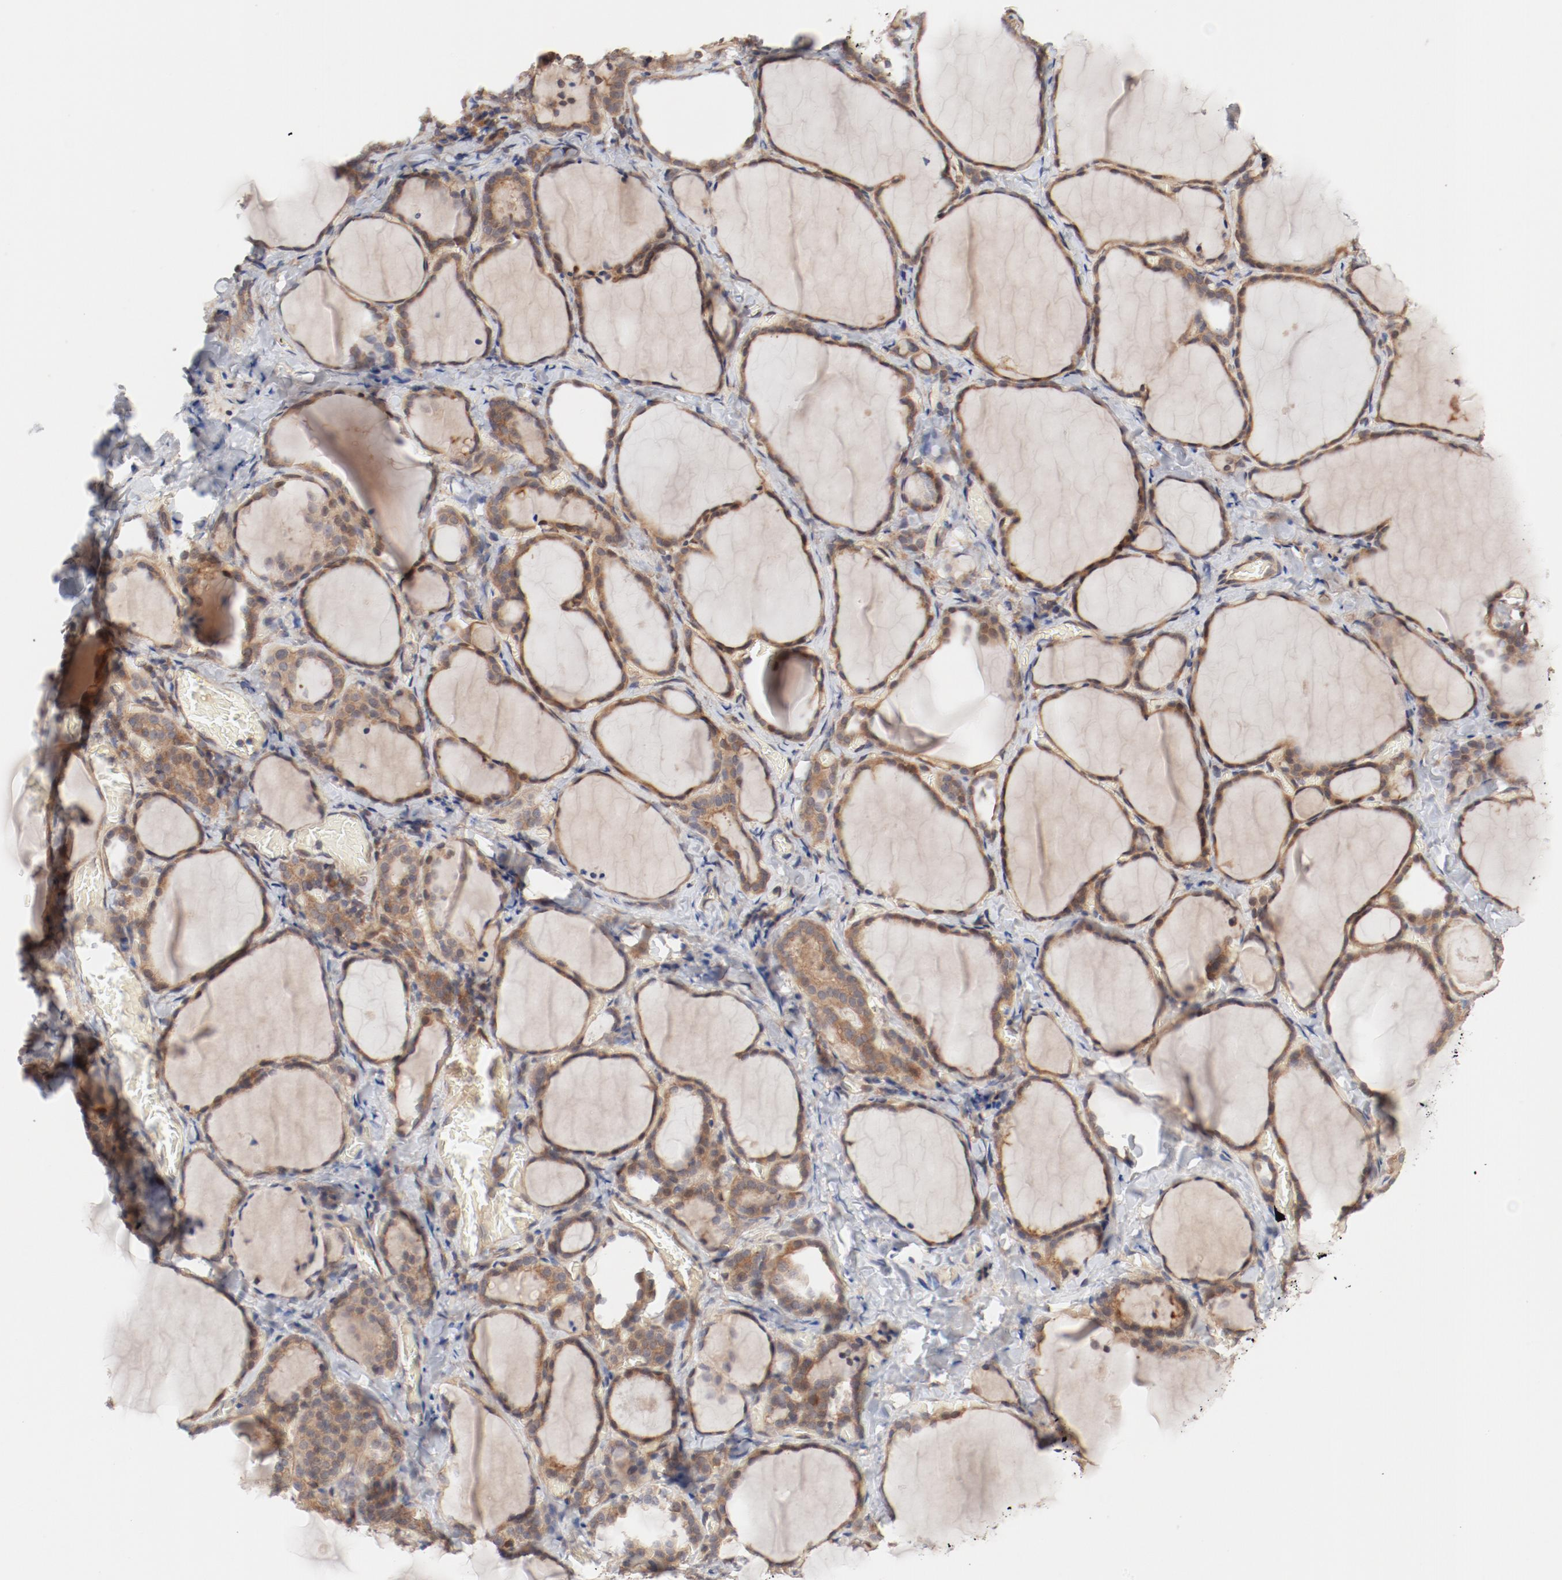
{"staining": {"intensity": "weak", "quantity": ">75%", "location": "cytoplasmic/membranous"}, "tissue": "thyroid gland", "cell_type": "Glandular cells", "image_type": "normal", "snomed": [{"axis": "morphology", "description": "Normal tissue, NOS"}, {"axis": "morphology", "description": "Papillary adenocarcinoma, NOS"}, {"axis": "topography", "description": "Thyroid gland"}], "caption": "The image shows immunohistochemical staining of normal thyroid gland. There is weak cytoplasmic/membranous positivity is identified in about >75% of glandular cells.", "gene": "PITPNM2", "patient": {"sex": "female", "age": 30}}